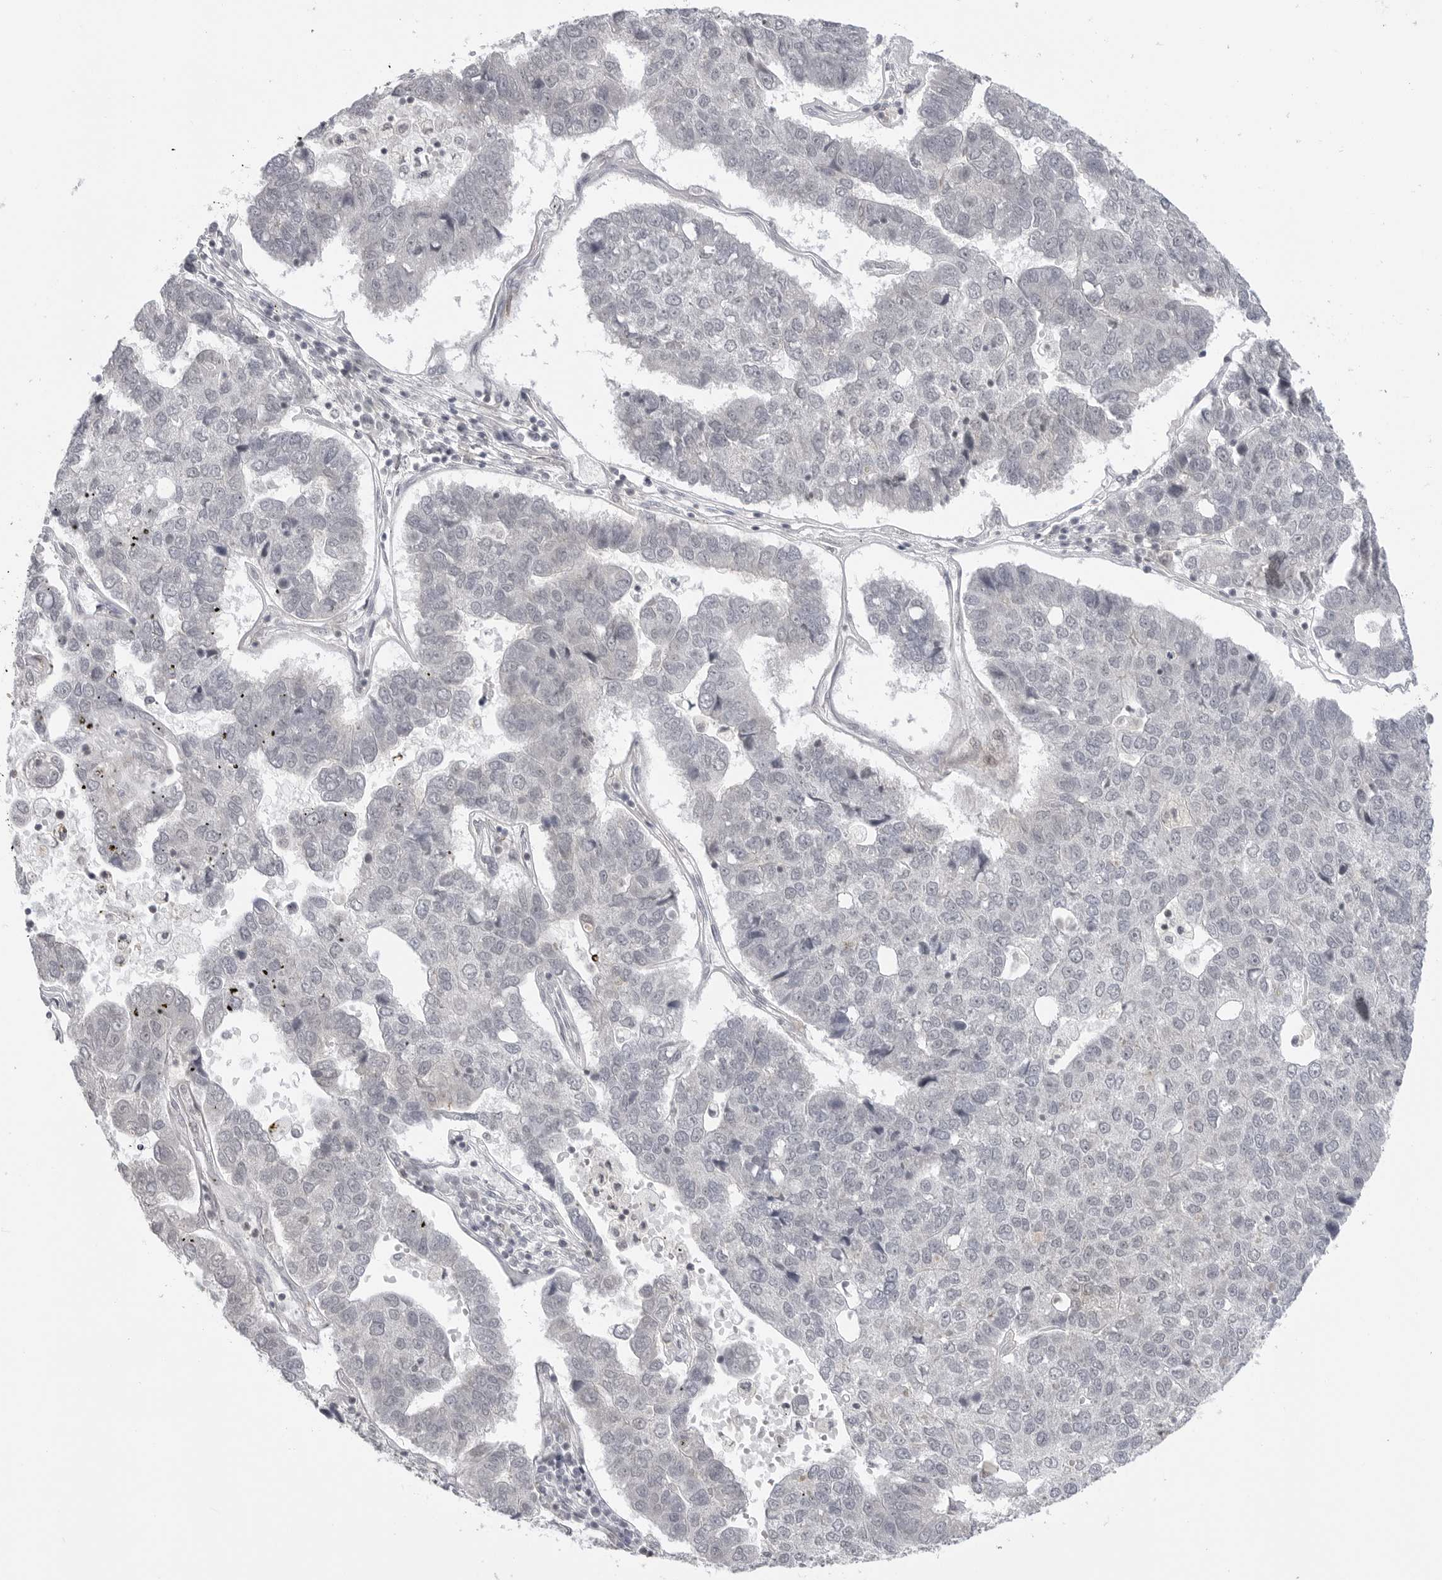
{"staining": {"intensity": "negative", "quantity": "none", "location": "none"}, "tissue": "pancreatic cancer", "cell_type": "Tumor cells", "image_type": "cancer", "snomed": [{"axis": "morphology", "description": "Adenocarcinoma, NOS"}, {"axis": "topography", "description": "Pancreas"}], "caption": "IHC image of neoplastic tissue: pancreatic cancer stained with DAB (3,3'-diaminobenzidine) demonstrates no significant protein positivity in tumor cells.", "gene": "ADAMTS5", "patient": {"sex": "female", "age": 61}}